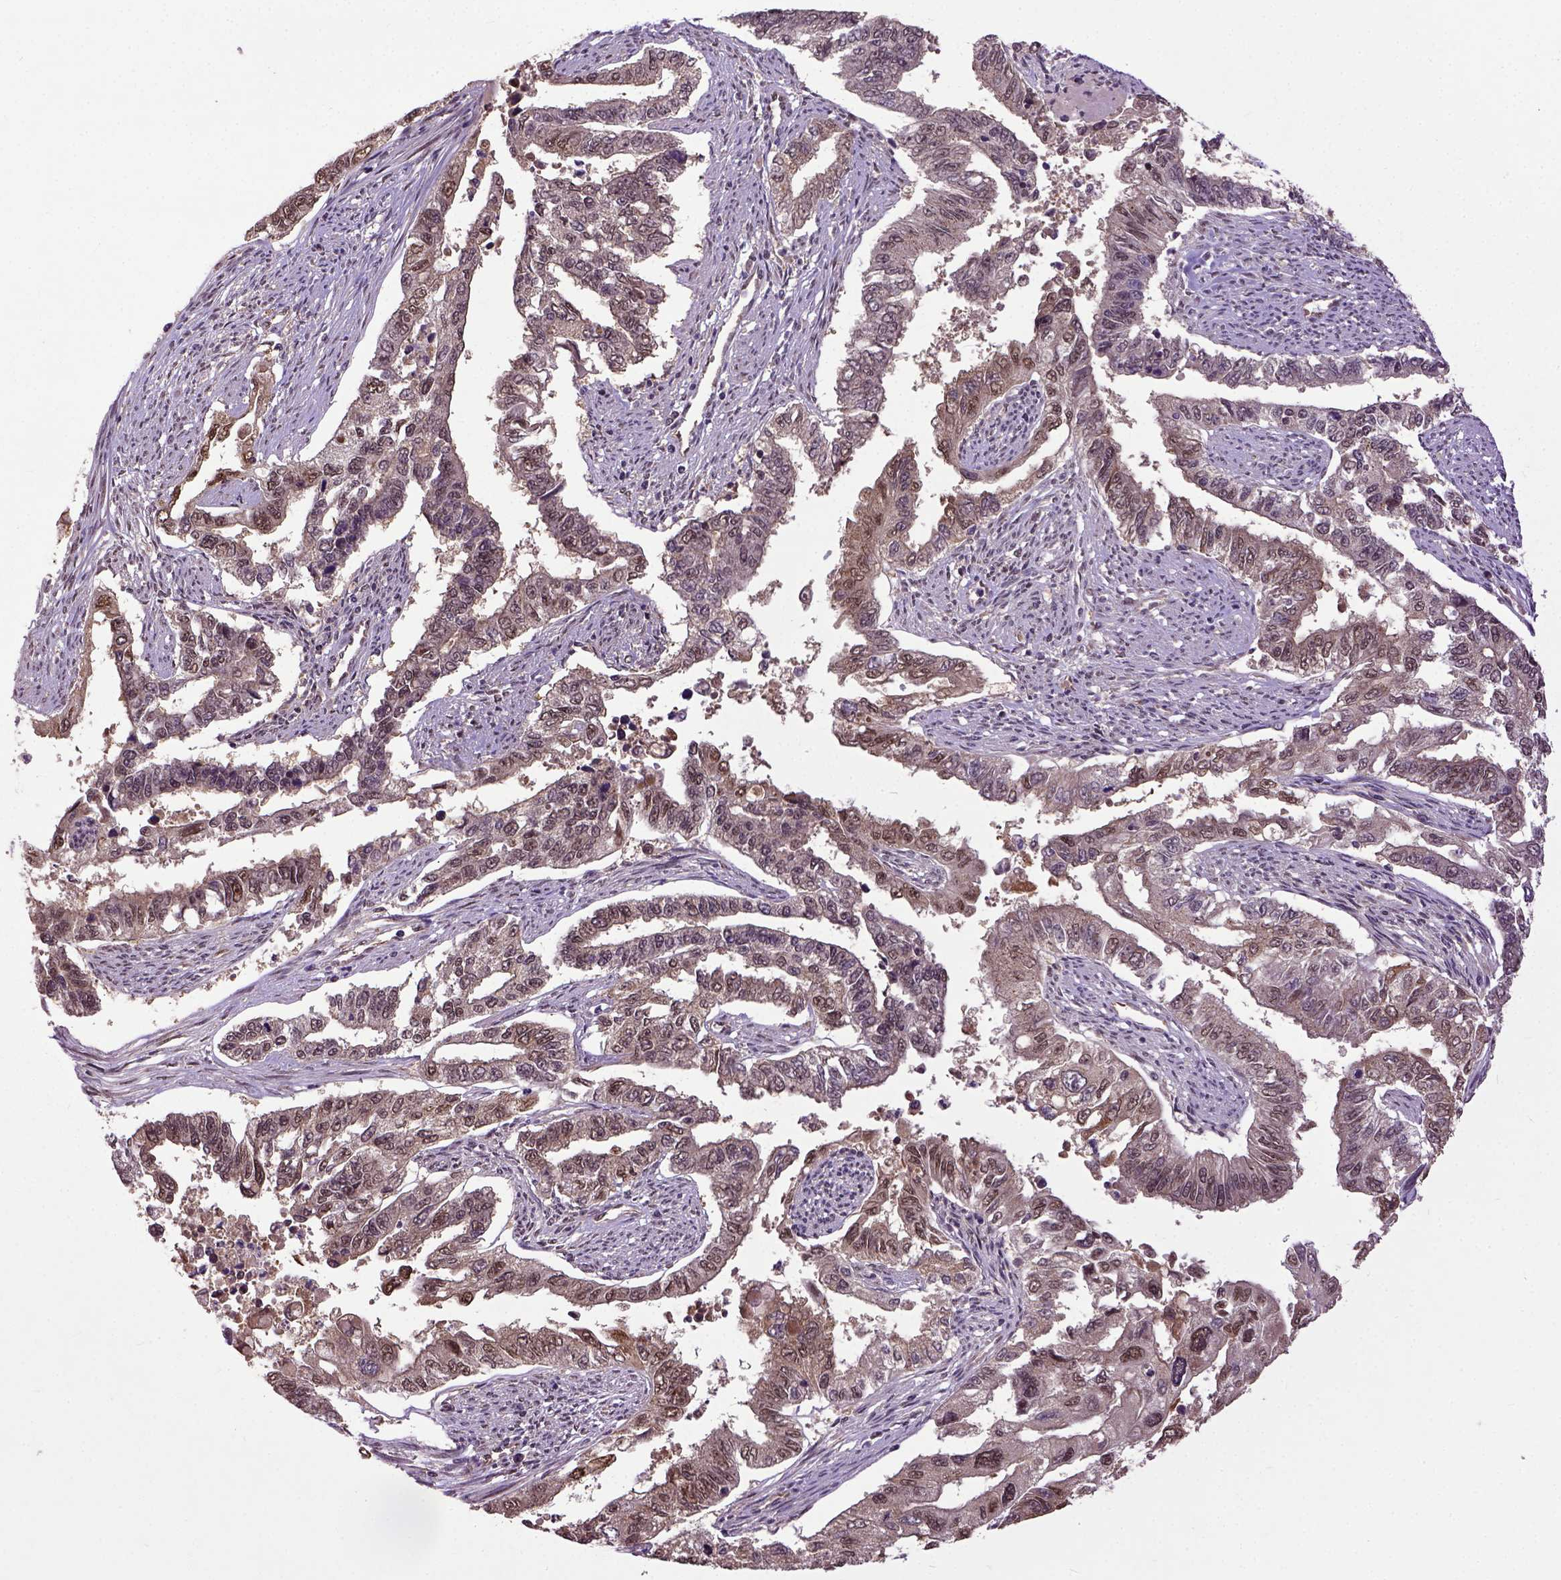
{"staining": {"intensity": "moderate", "quantity": ">75%", "location": "cytoplasmic/membranous,nuclear"}, "tissue": "endometrial cancer", "cell_type": "Tumor cells", "image_type": "cancer", "snomed": [{"axis": "morphology", "description": "Adenocarcinoma, NOS"}, {"axis": "topography", "description": "Uterus"}], "caption": "High-power microscopy captured an IHC photomicrograph of endometrial cancer, revealing moderate cytoplasmic/membranous and nuclear expression in approximately >75% of tumor cells. (DAB (3,3'-diaminobenzidine) = brown stain, brightfield microscopy at high magnification).", "gene": "UBA3", "patient": {"sex": "female", "age": 59}}